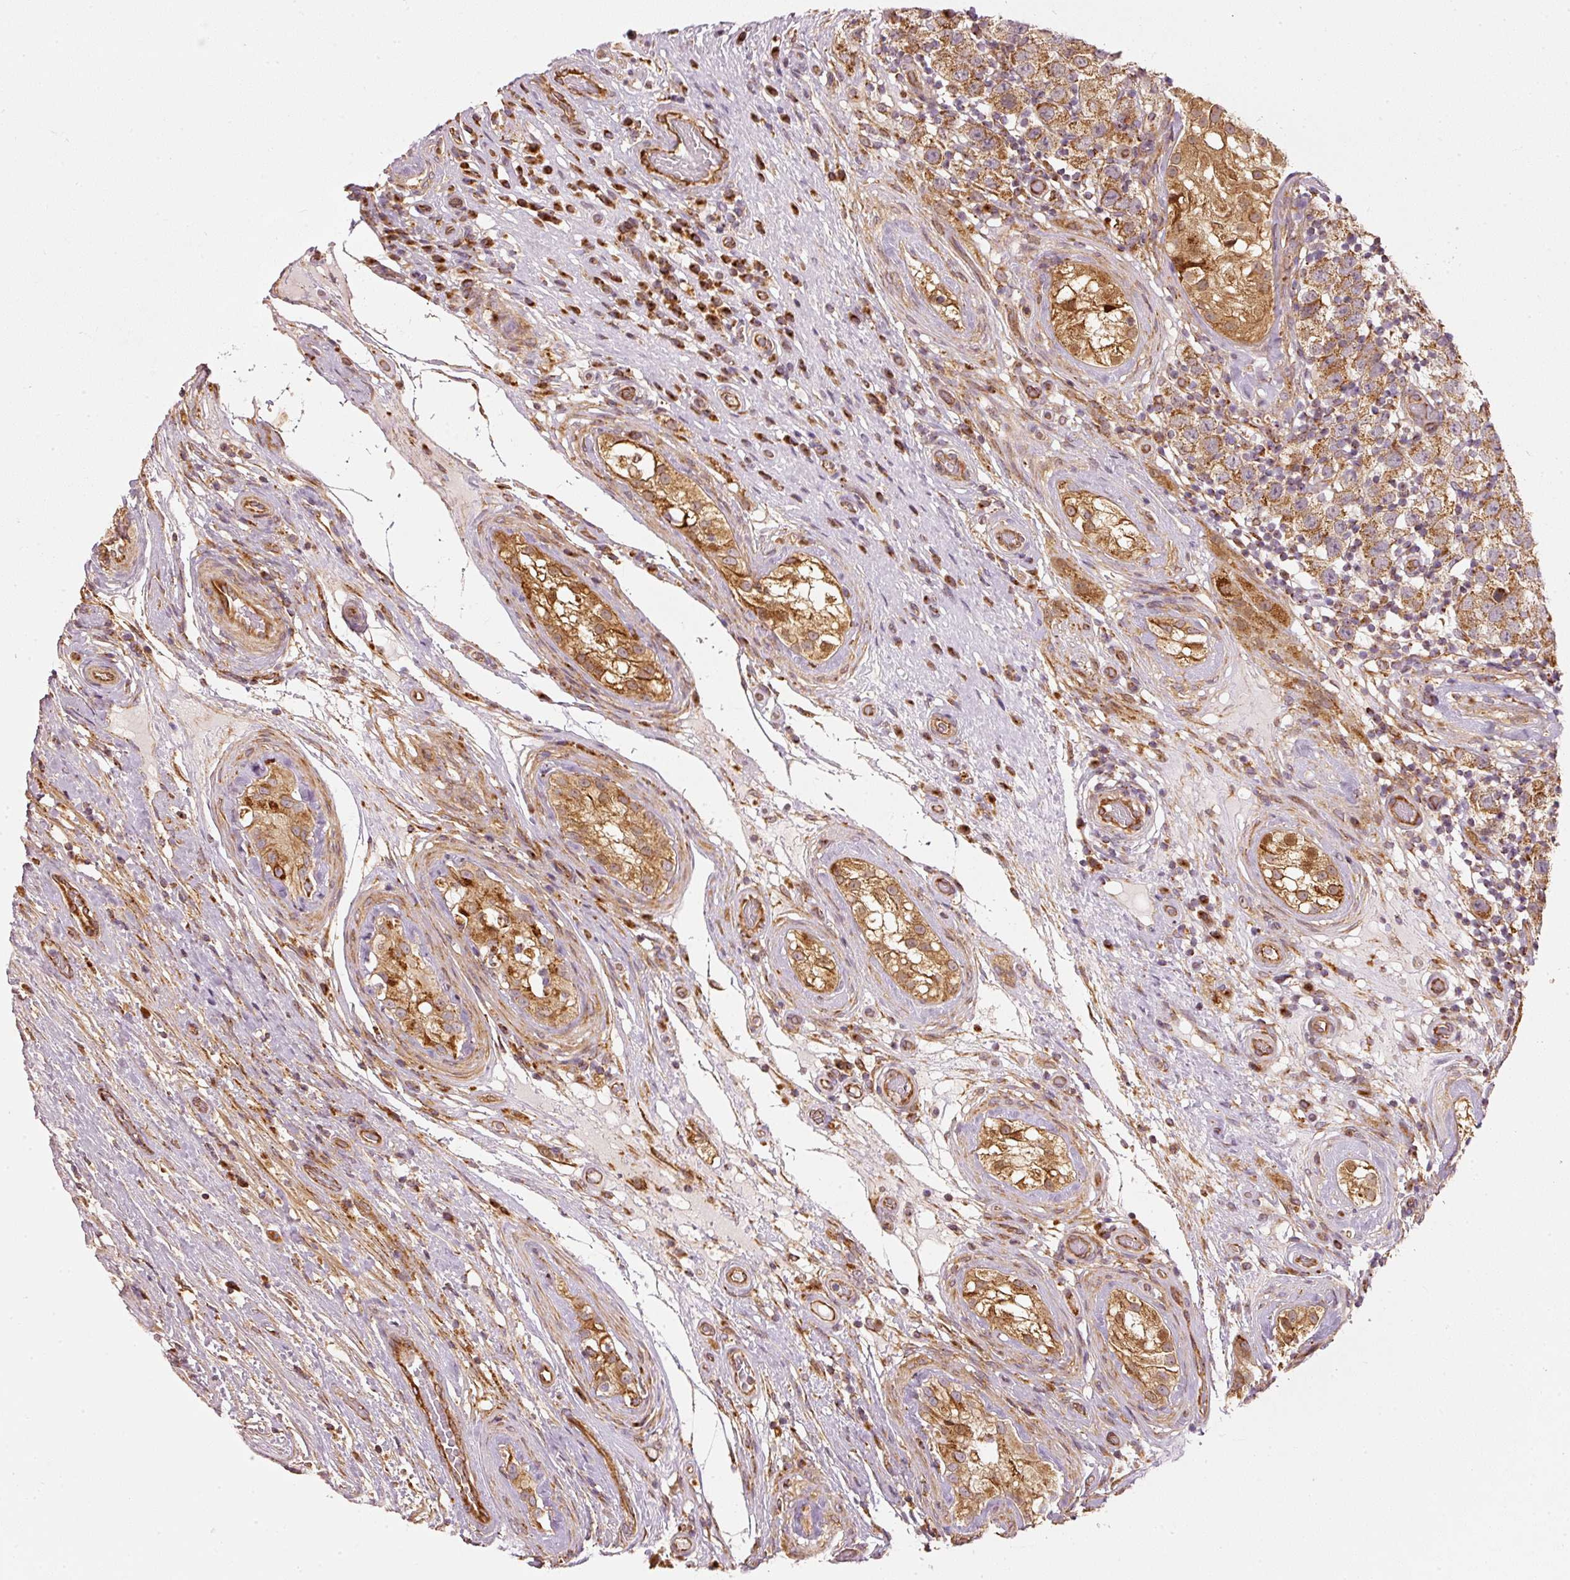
{"staining": {"intensity": "moderate", "quantity": ">75%", "location": "cytoplasmic/membranous"}, "tissue": "testis cancer", "cell_type": "Tumor cells", "image_type": "cancer", "snomed": [{"axis": "morphology", "description": "Seminoma, NOS"}, {"axis": "morphology", "description": "Carcinoma, Embryonal, NOS"}, {"axis": "topography", "description": "Testis"}], "caption": "Testis cancer tissue reveals moderate cytoplasmic/membranous positivity in about >75% of tumor cells, visualized by immunohistochemistry.", "gene": "MTHFD1L", "patient": {"sex": "male", "age": 41}}